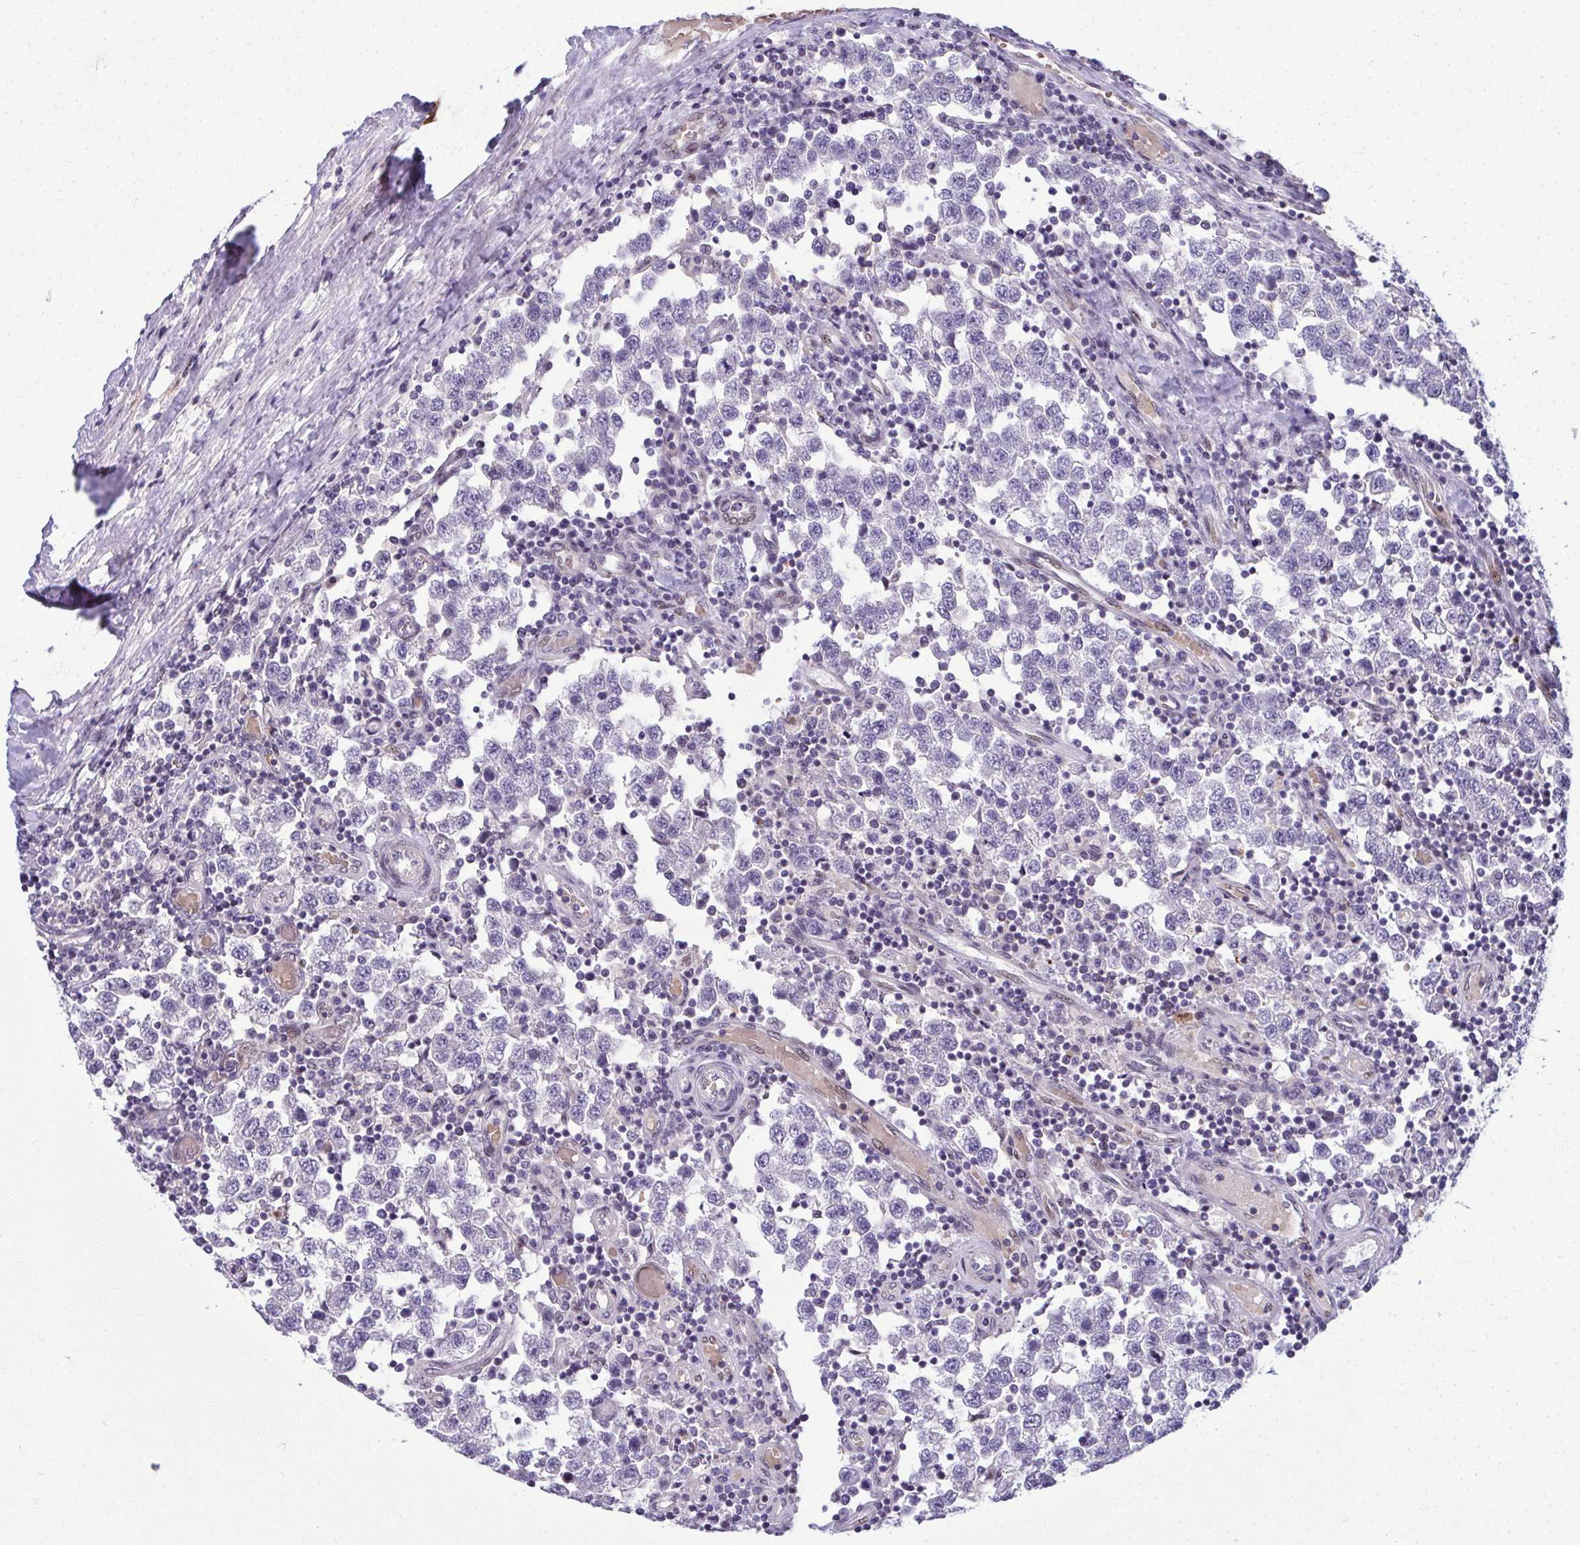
{"staining": {"intensity": "negative", "quantity": "none", "location": "none"}, "tissue": "testis cancer", "cell_type": "Tumor cells", "image_type": "cancer", "snomed": [{"axis": "morphology", "description": "Seminoma, NOS"}, {"axis": "topography", "description": "Testis"}], "caption": "This is a image of immunohistochemistry staining of testis seminoma, which shows no staining in tumor cells.", "gene": "ODF1", "patient": {"sex": "male", "age": 34}}